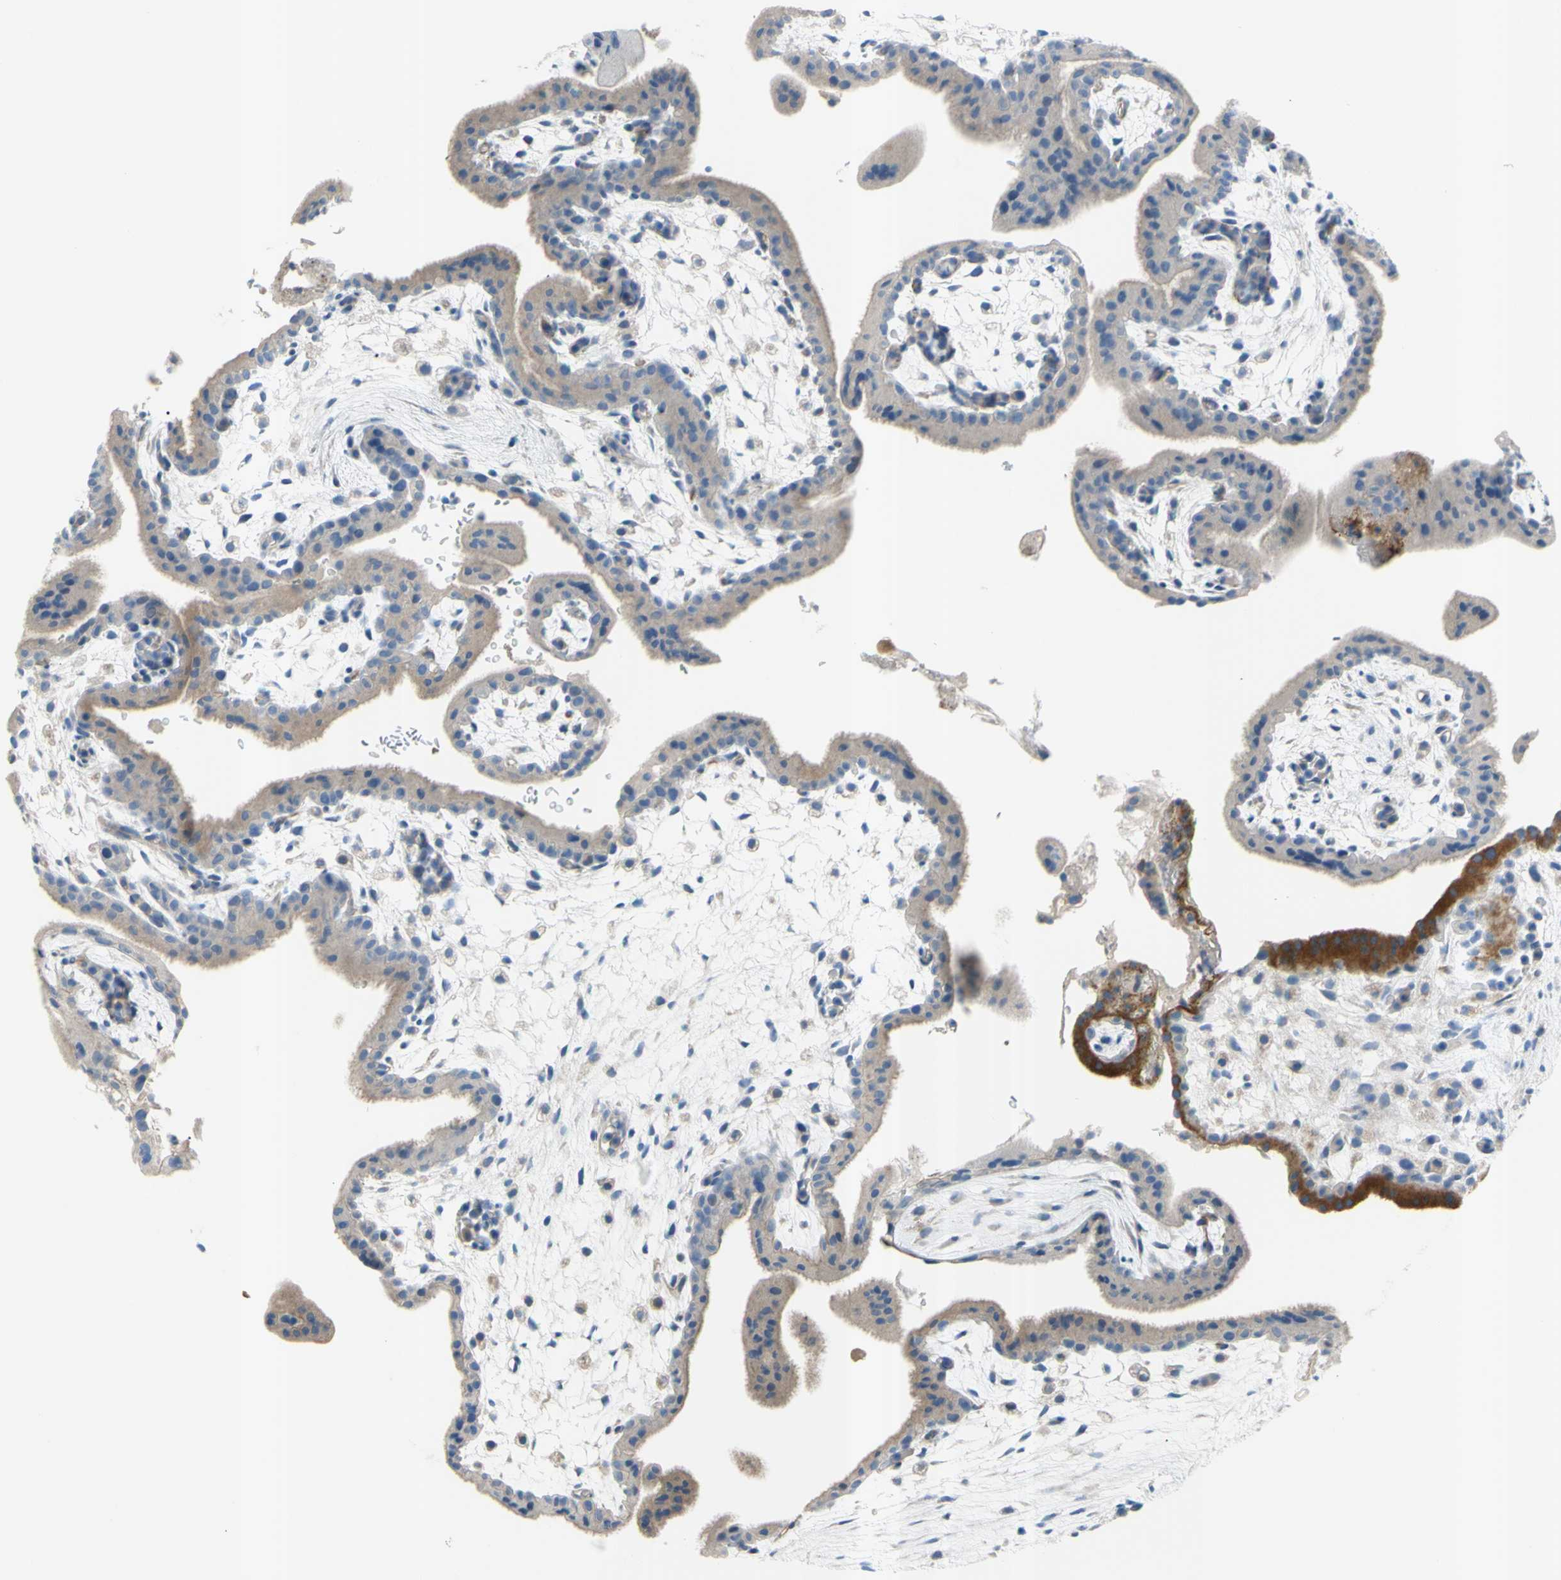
{"staining": {"intensity": "moderate", "quantity": "25%-75%", "location": "cytoplasmic/membranous"}, "tissue": "placenta", "cell_type": "Decidual cells", "image_type": "normal", "snomed": [{"axis": "morphology", "description": "Normal tissue, NOS"}, {"axis": "topography", "description": "Placenta"}], "caption": "The image displays a brown stain indicating the presence of a protein in the cytoplasmic/membranous of decidual cells in placenta. Using DAB (brown) and hematoxylin (blue) stains, captured at high magnification using brightfield microscopy.", "gene": "PRRG2", "patient": {"sex": "female", "age": 35}}